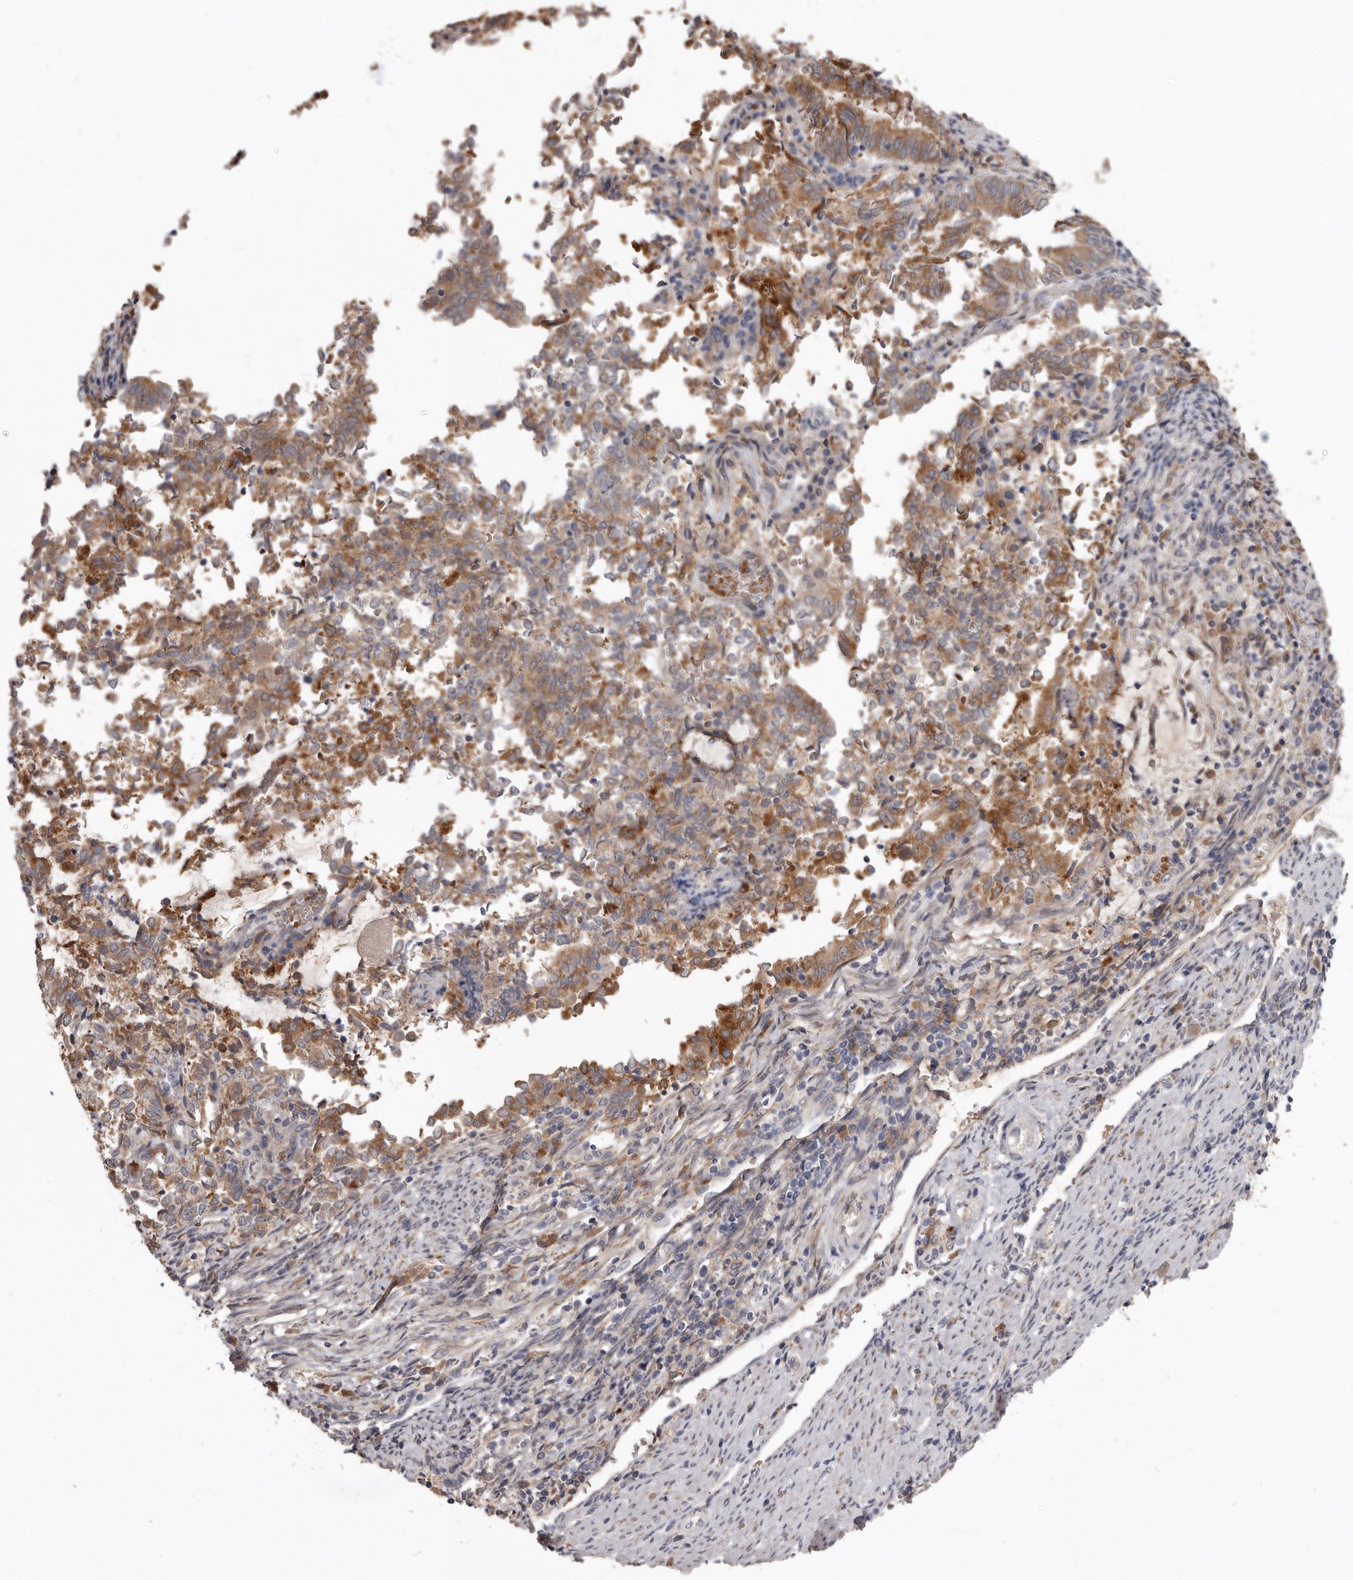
{"staining": {"intensity": "moderate", "quantity": ">75%", "location": "cytoplasmic/membranous"}, "tissue": "endometrial cancer", "cell_type": "Tumor cells", "image_type": "cancer", "snomed": [{"axis": "morphology", "description": "Adenocarcinoma, NOS"}, {"axis": "topography", "description": "Endometrium"}], "caption": "This is an image of immunohistochemistry (IHC) staining of endometrial cancer, which shows moderate staining in the cytoplasmic/membranous of tumor cells.", "gene": "NENF", "patient": {"sex": "female", "age": 80}}